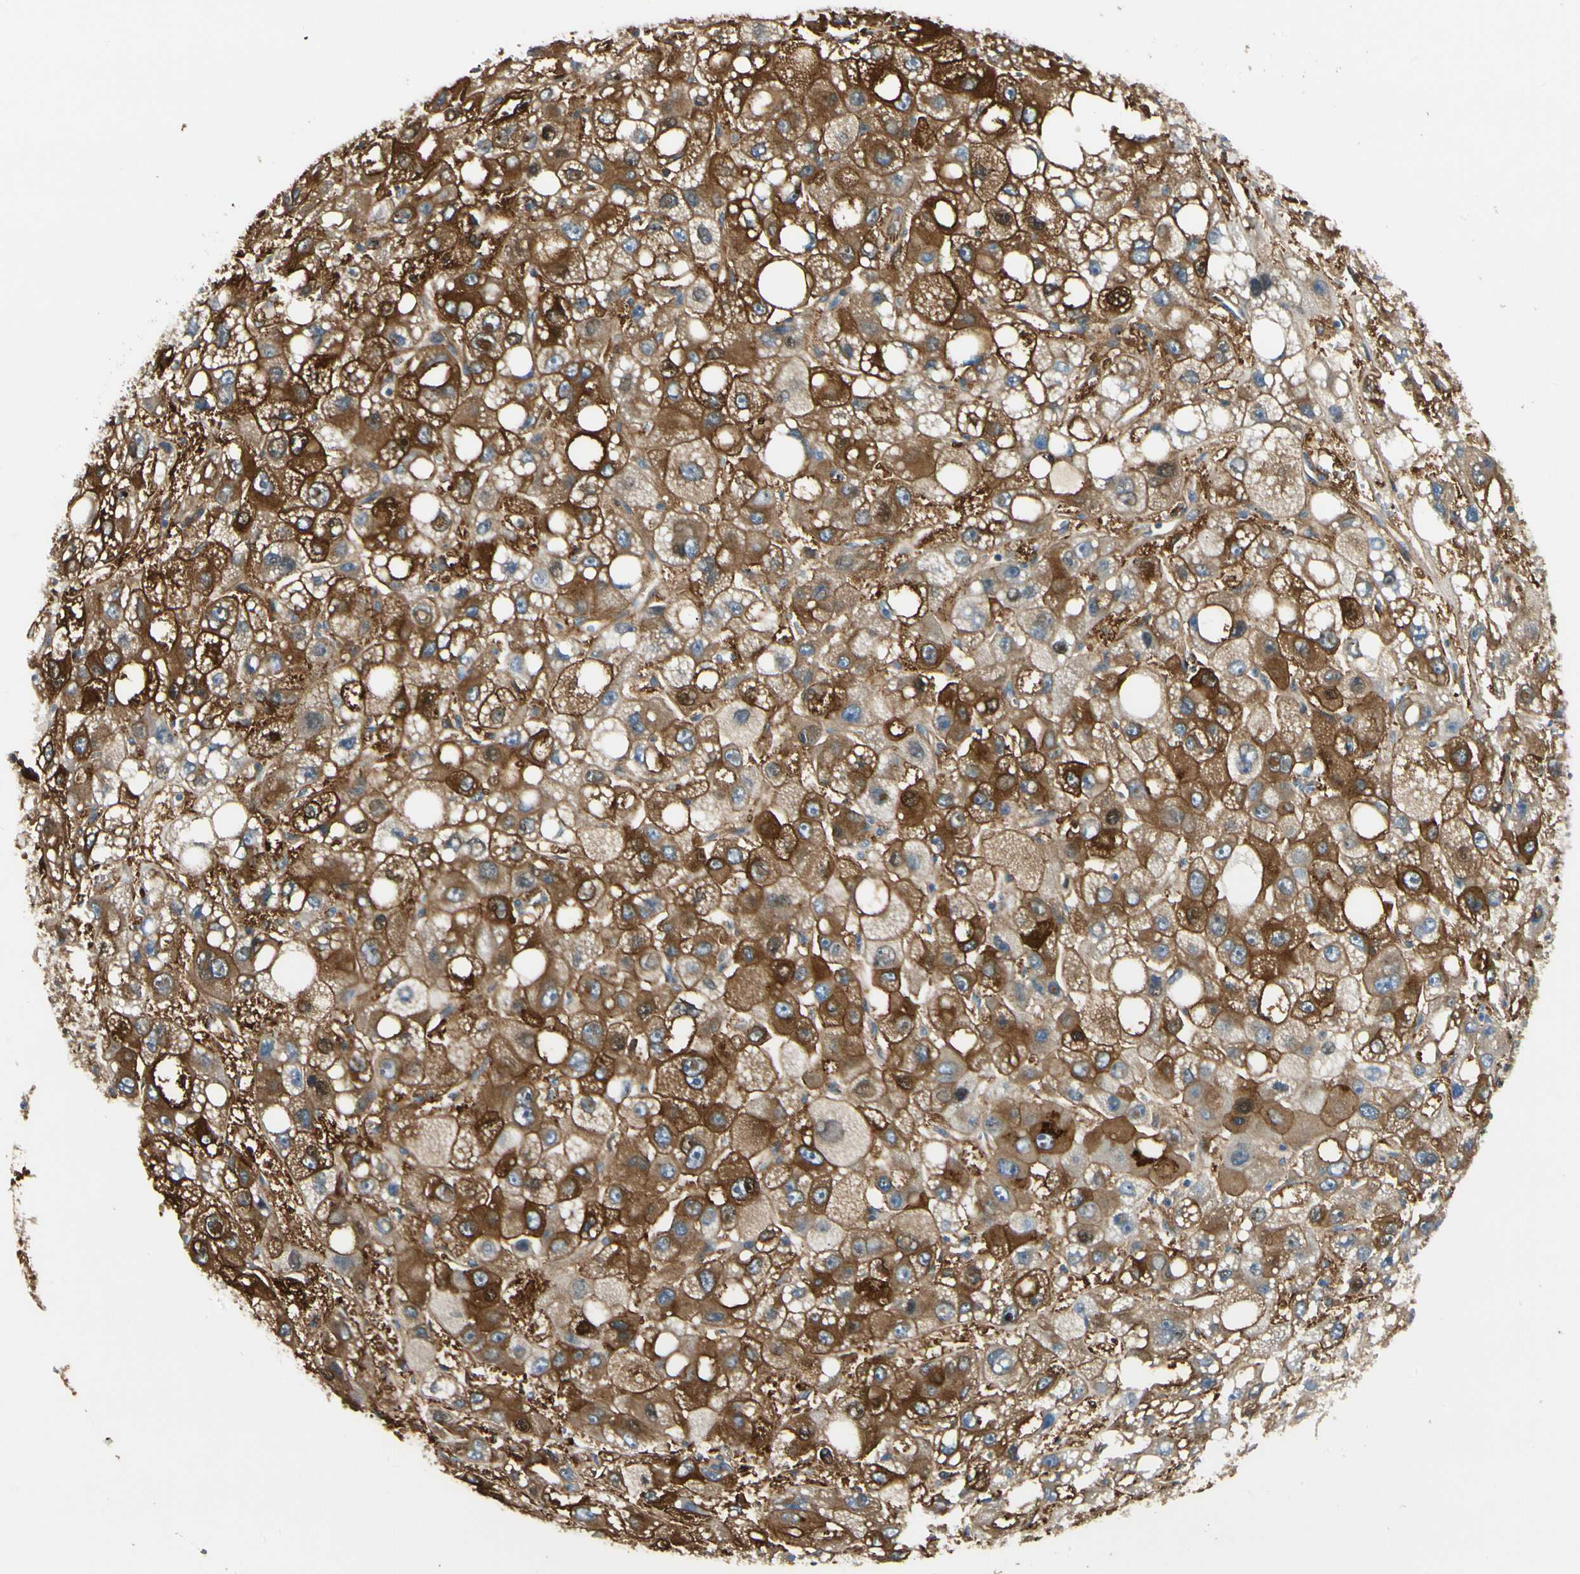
{"staining": {"intensity": "strong", "quantity": ">75%", "location": "cytoplasmic/membranous"}, "tissue": "liver cancer", "cell_type": "Tumor cells", "image_type": "cancer", "snomed": [{"axis": "morphology", "description": "Carcinoma, Hepatocellular, NOS"}, {"axis": "topography", "description": "Liver"}], "caption": "Protein expression by immunohistochemistry demonstrates strong cytoplasmic/membranous expression in approximately >75% of tumor cells in liver hepatocellular carcinoma.", "gene": "FTH1", "patient": {"sex": "male", "age": 55}}